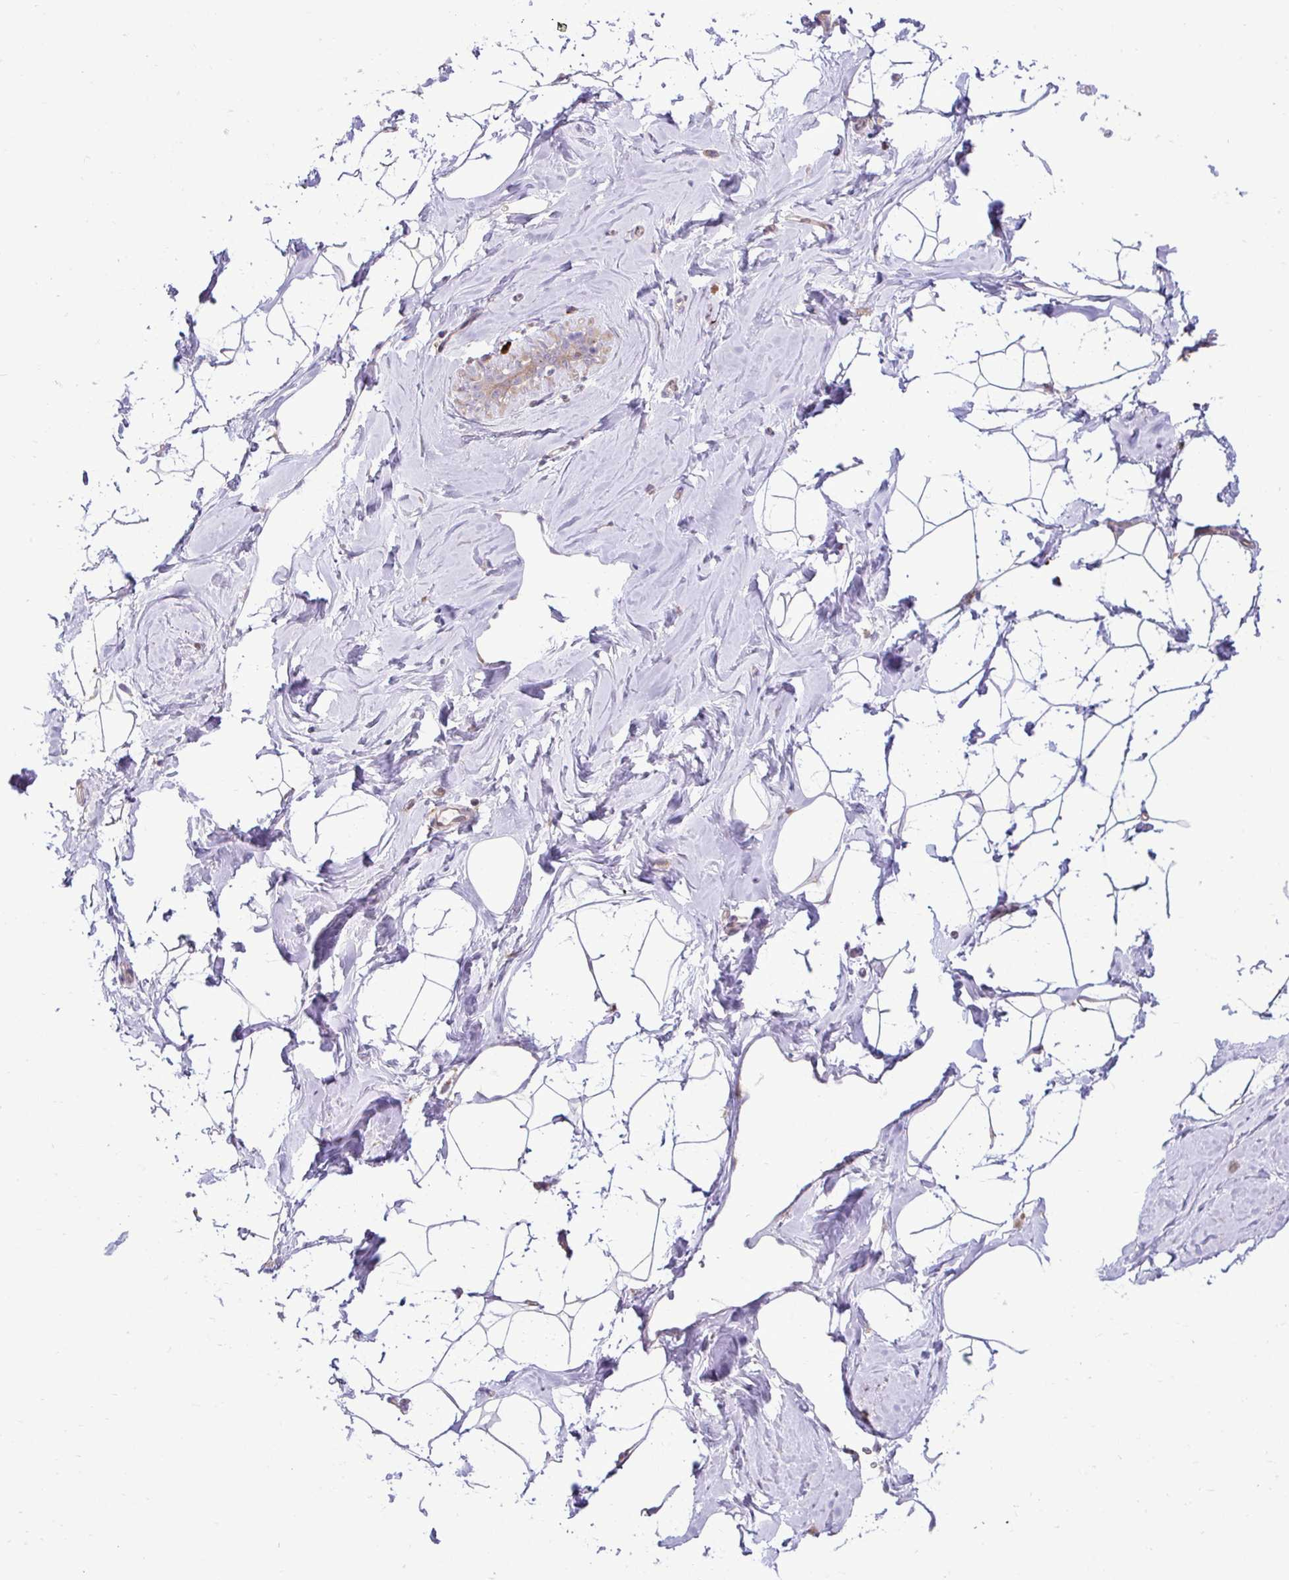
{"staining": {"intensity": "negative", "quantity": "none", "location": "none"}, "tissue": "breast", "cell_type": "Adipocytes", "image_type": "normal", "snomed": [{"axis": "morphology", "description": "Normal tissue, NOS"}, {"axis": "topography", "description": "Breast"}], "caption": "Human breast stained for a protein using immunohistochemistry (IHC) exhibits no expression in adipocytes.", "gene": "LIMS1", "patient": {"sex": "female", "age": 32}}